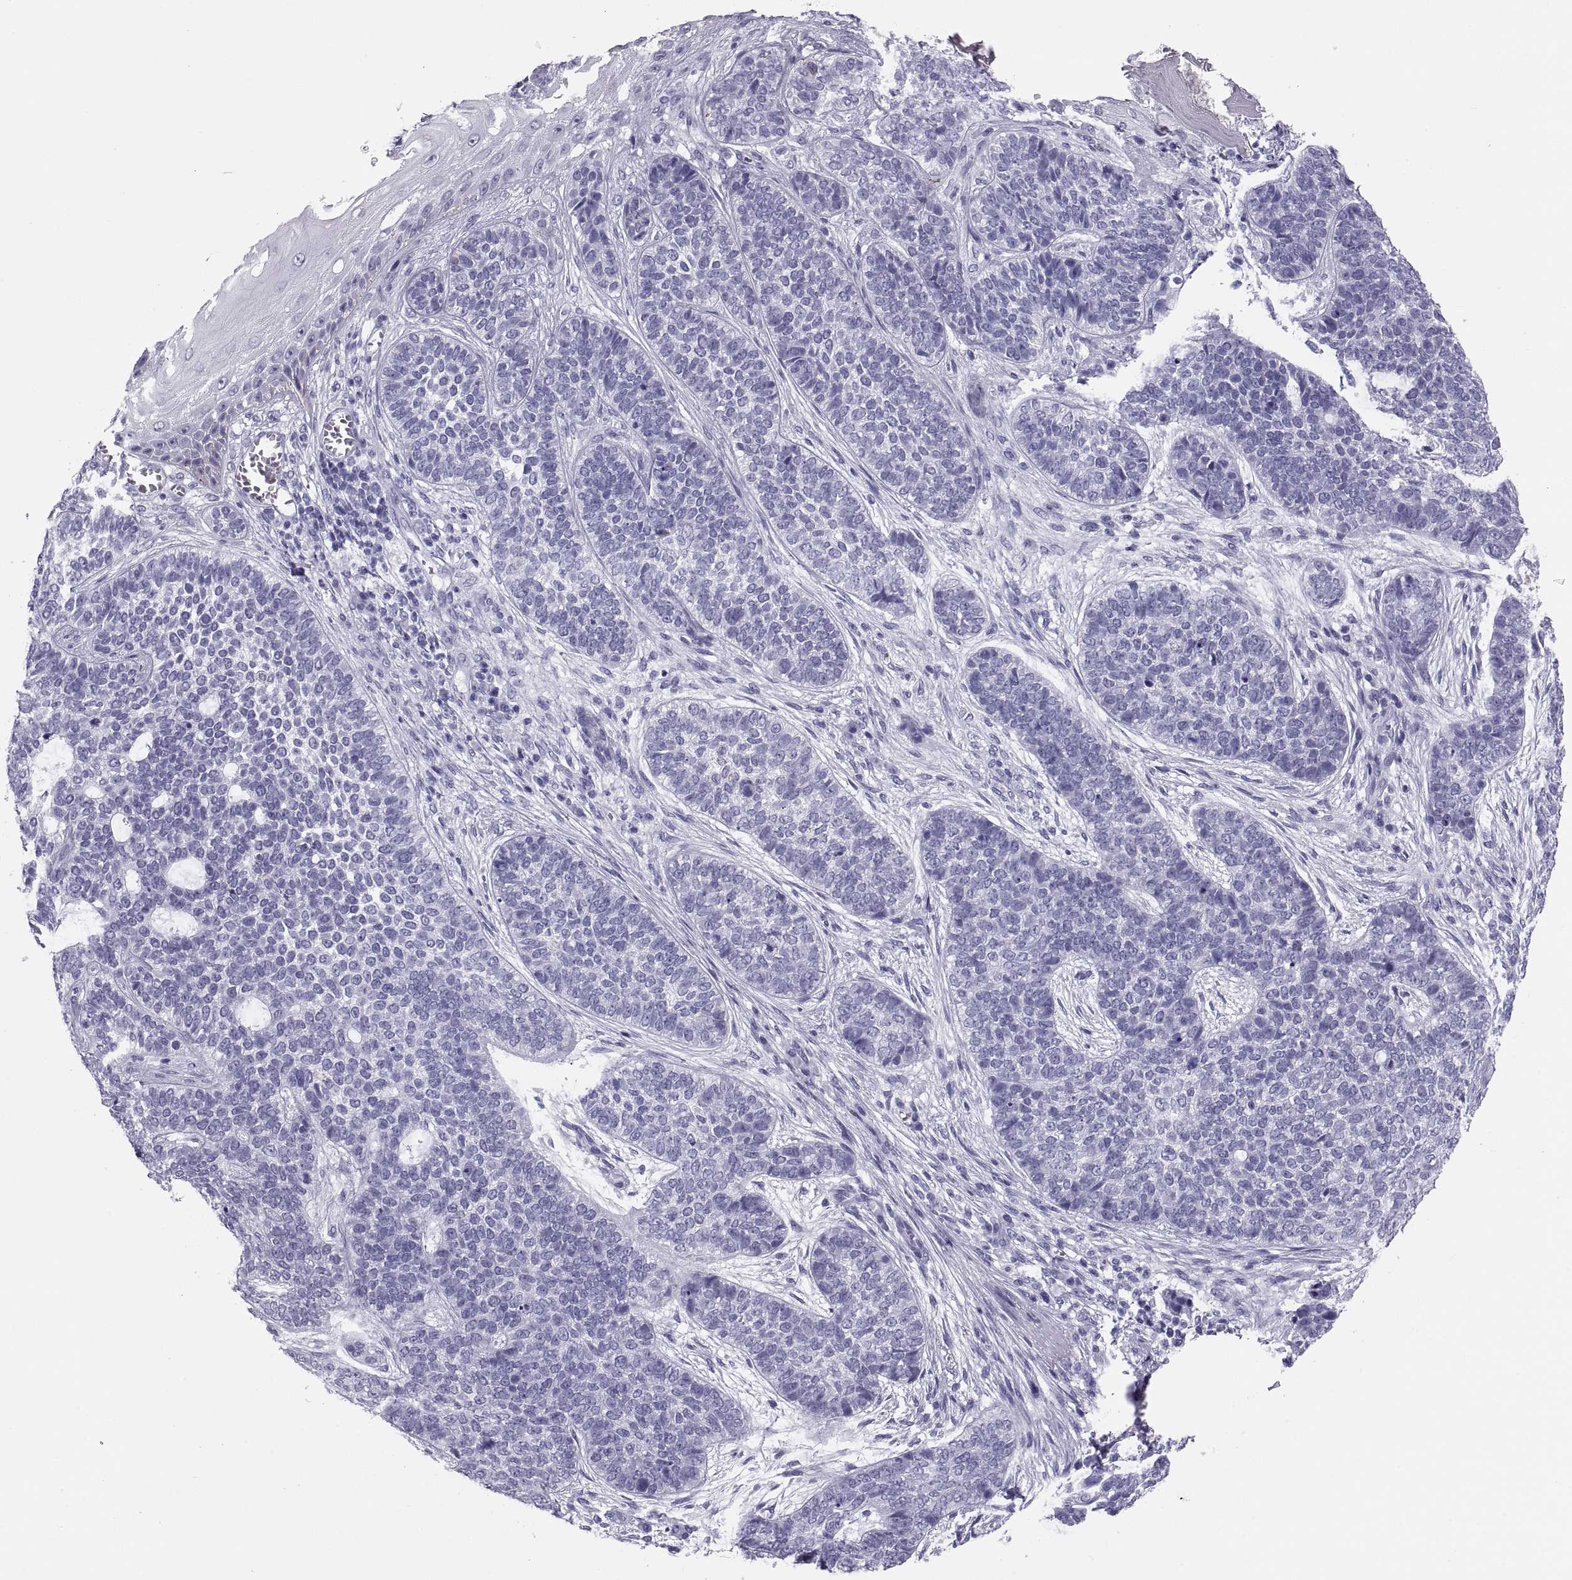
{"staining": {"intensity": "negative", "quantity": "none", "location": "none"}, "tissue": "skin cancer", "cell_type": "Tumor cells", "image_type": "cancer", "snomed": [{"axis": "morphology", "description": "Basal cell carcinoma"}, {"axis": "topography", "description": "Skin"}], "caption": "IHC histopathology image of human skin cancer (basal cell carcinoma) stained for a protein (brown), which displays no positivity in tumor cells.", "gene": "PAX2", "patient": {"sex": "female", "age": 69}}